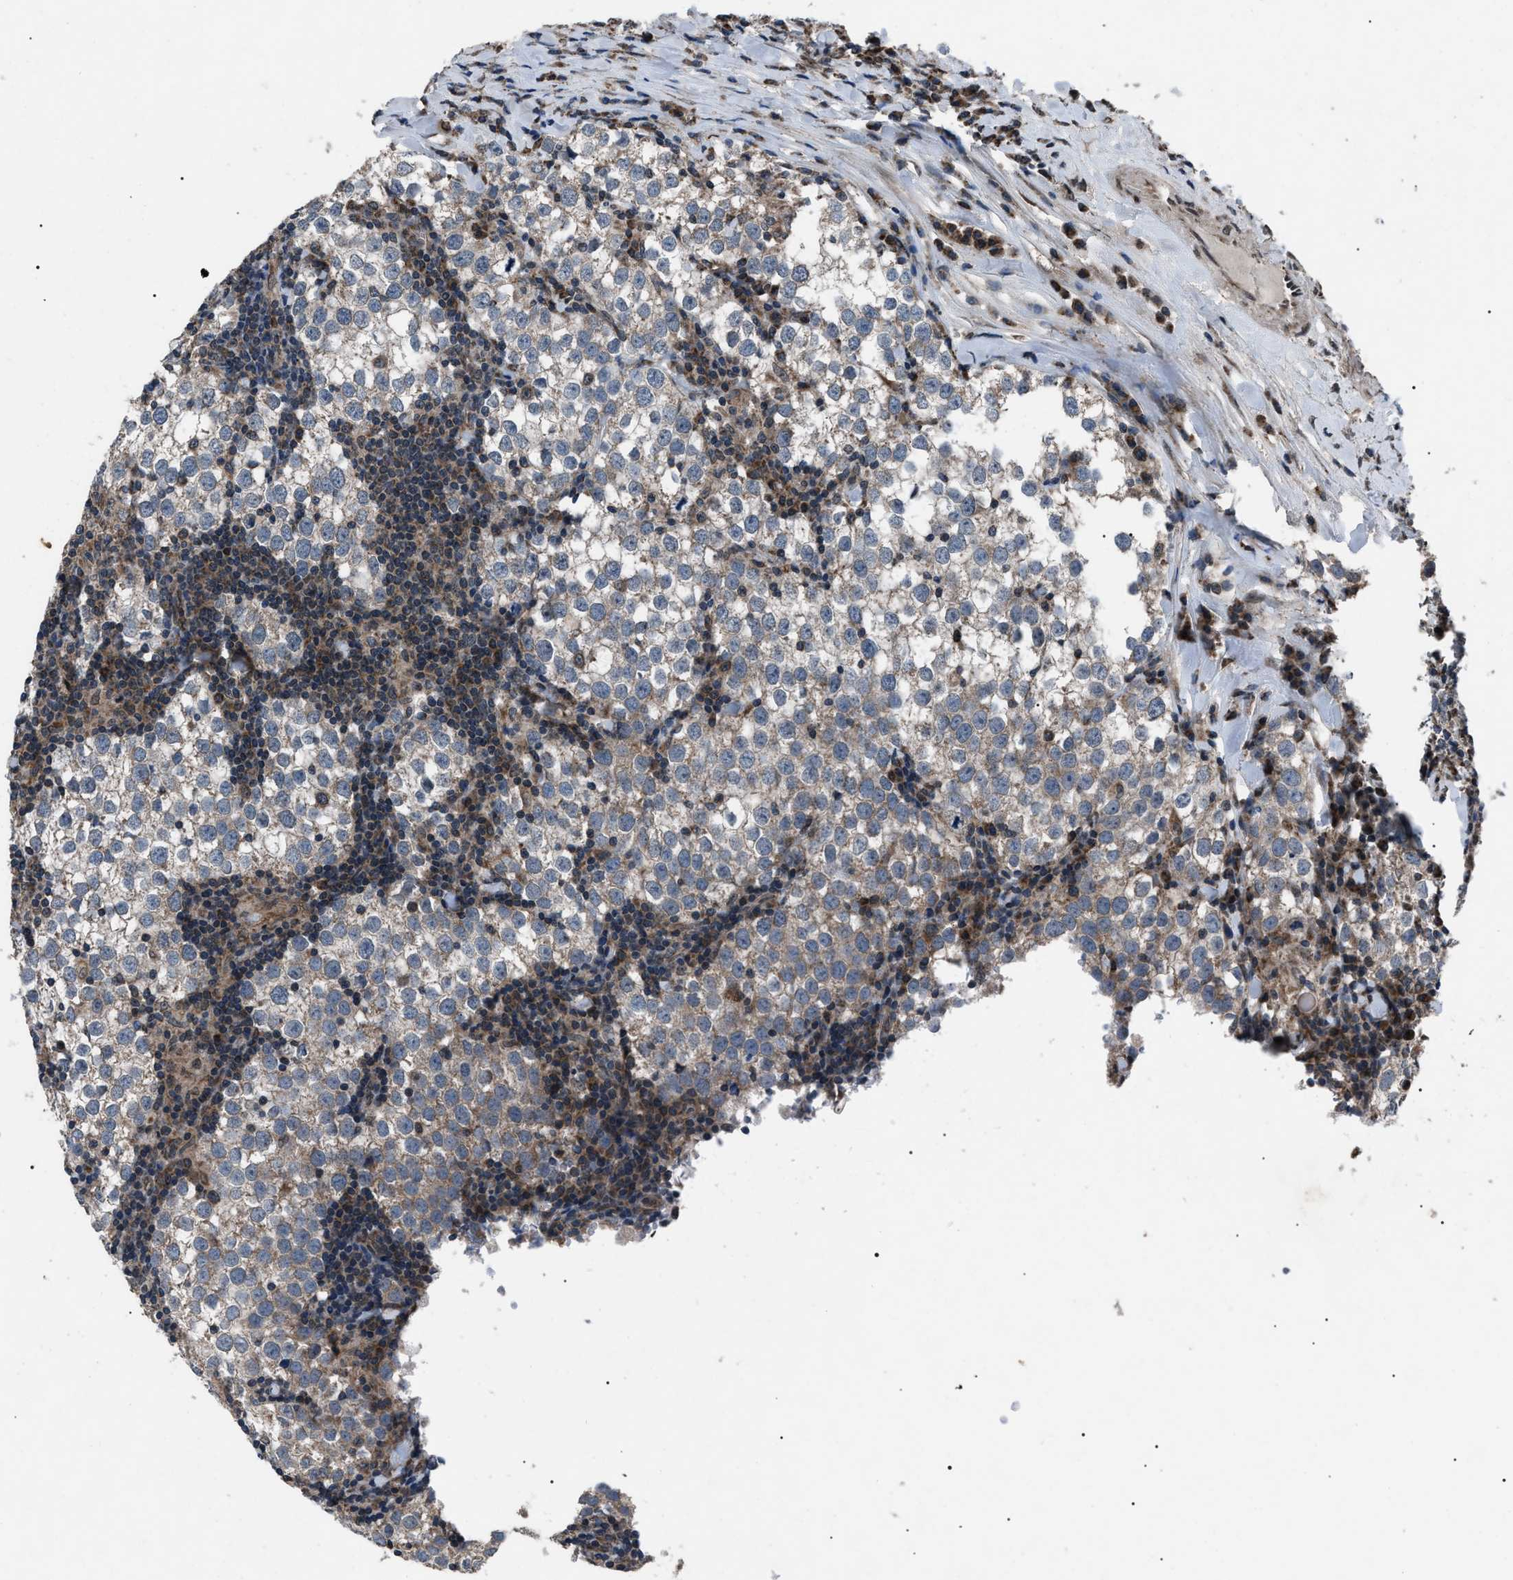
{"staining": {"intensity": "weak", "quantity": "<25%", "location": "cytoplasmic/membranous"}, "tissue": "testis cancer", "cell_type": "Tumor cells", "image_type": "cancer", "snomed": [{"axis": "morphology", "description": "Seminoma, NOS"}, {"axis": "morphology", "description": "Carcinoma, Embryonal, NOS"}, {"axis": "topography", "description": "Testis"}], "caption": "Testis seminoma was stained to show a protein in brown. There is no significant staining in tumor cells. The staining was performed using DAB (3,3'-diaminobenzidine) to visualize the protein expression in brown, while the nuclei were stained in blue with hematoxylin (Magnification: 20x).", "gene": "ZFAND2A", "patient": {"sex": "male", "age": 36}}